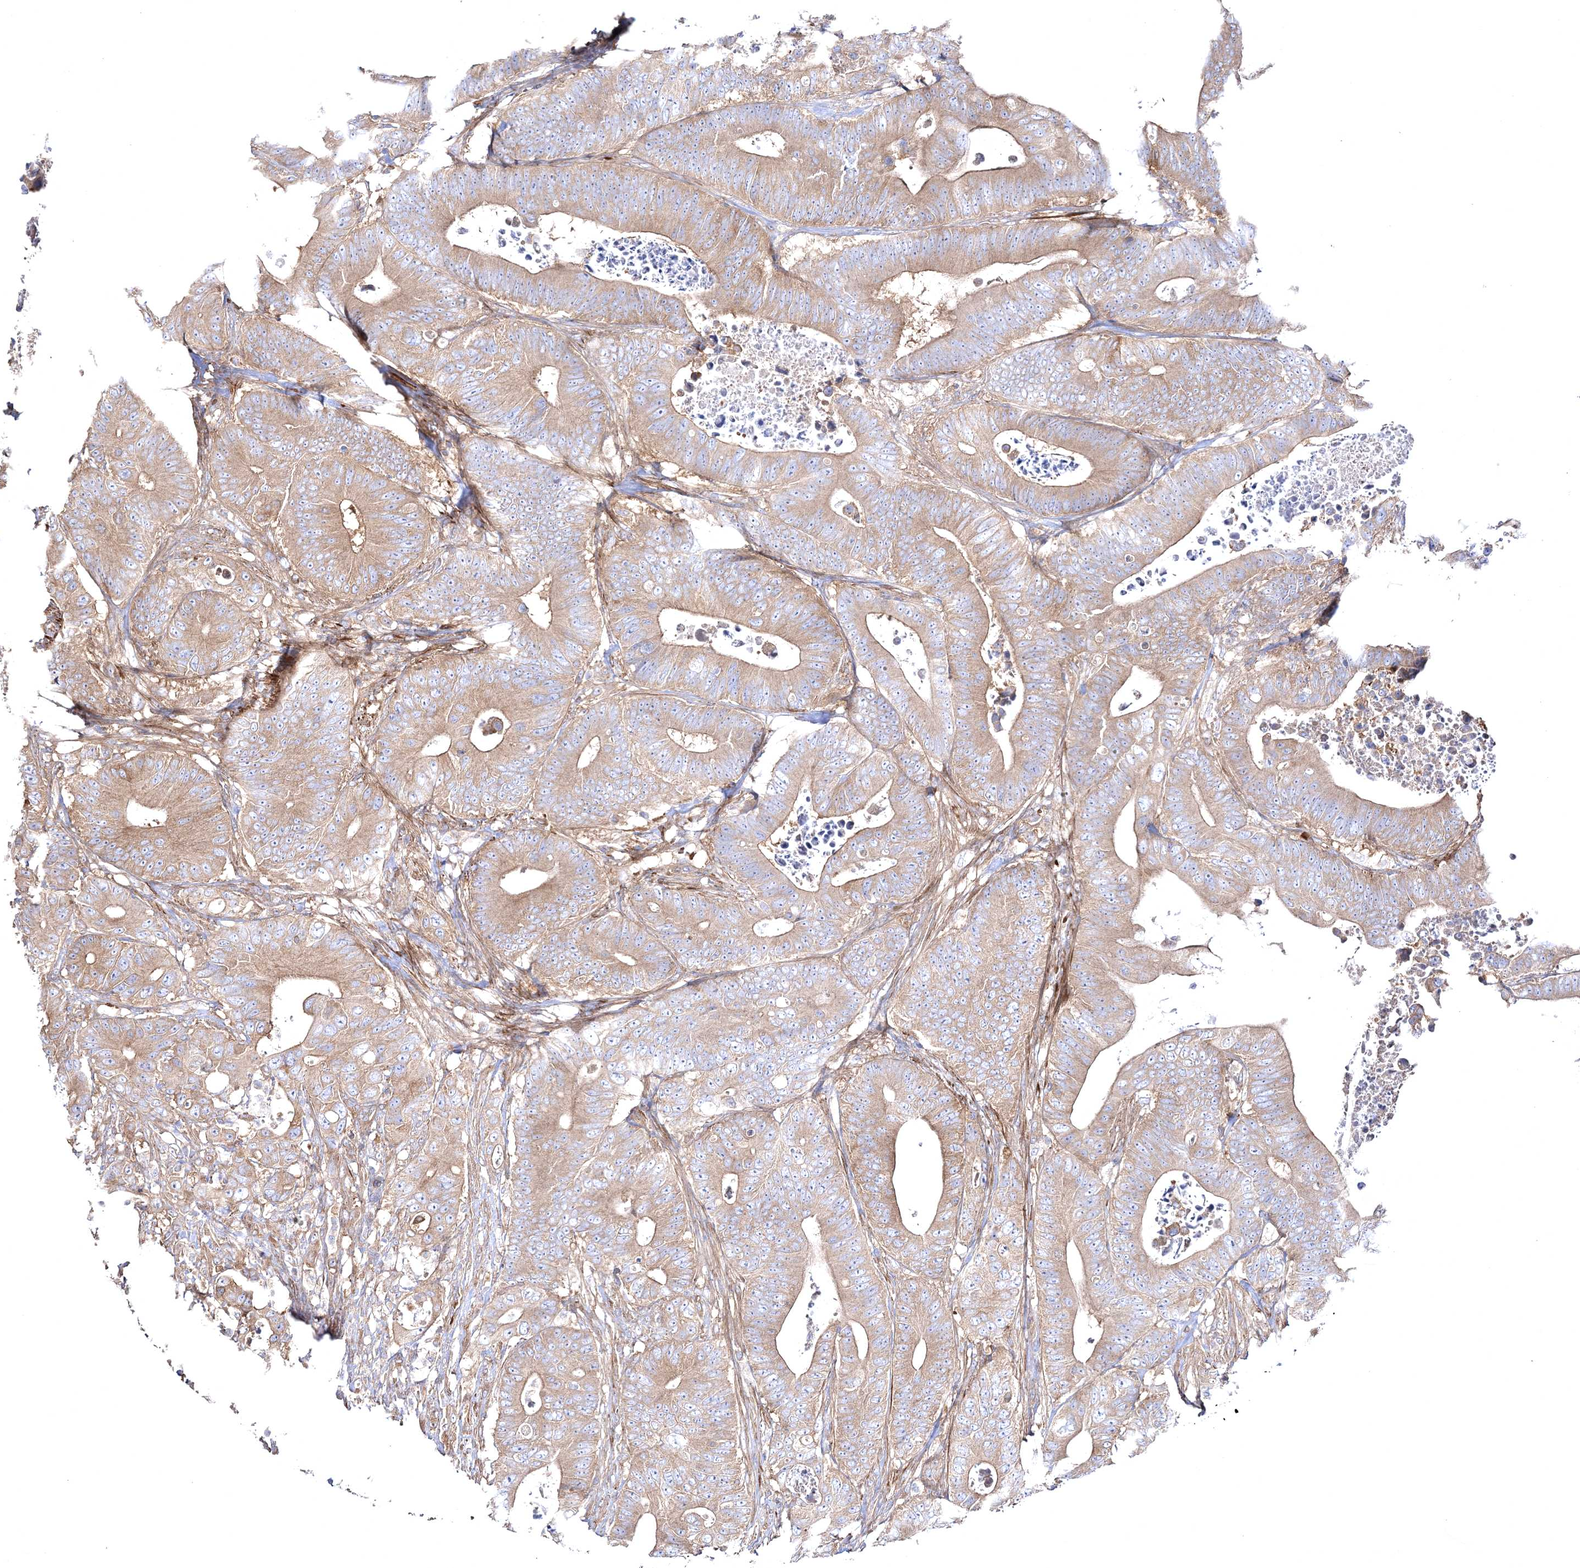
{"staining": {"intensity": "weak", "quantity": ">75%", "location": "cytoplasmic/membranous"}, "tissue": "colorectal cancer", "cell_type": "Tumor cells", "image_type": "cancer", "snomed": [{"axis": "morphology", "description": "Adenocarcinoma, NOS"}, {"axis": "topography", "description": "Colon"}], "caption": "An image of human colorectal cancer stained for a protein shows weak cytoplasmic/membranous brown staining in tumor cells. (Stains: DAB in brown, nuclei in blue, Microscopy: brightfield microscopy at high magnification).", "gene": "ZSWIM6", "patient": {"sex": "male", "age": 83}}